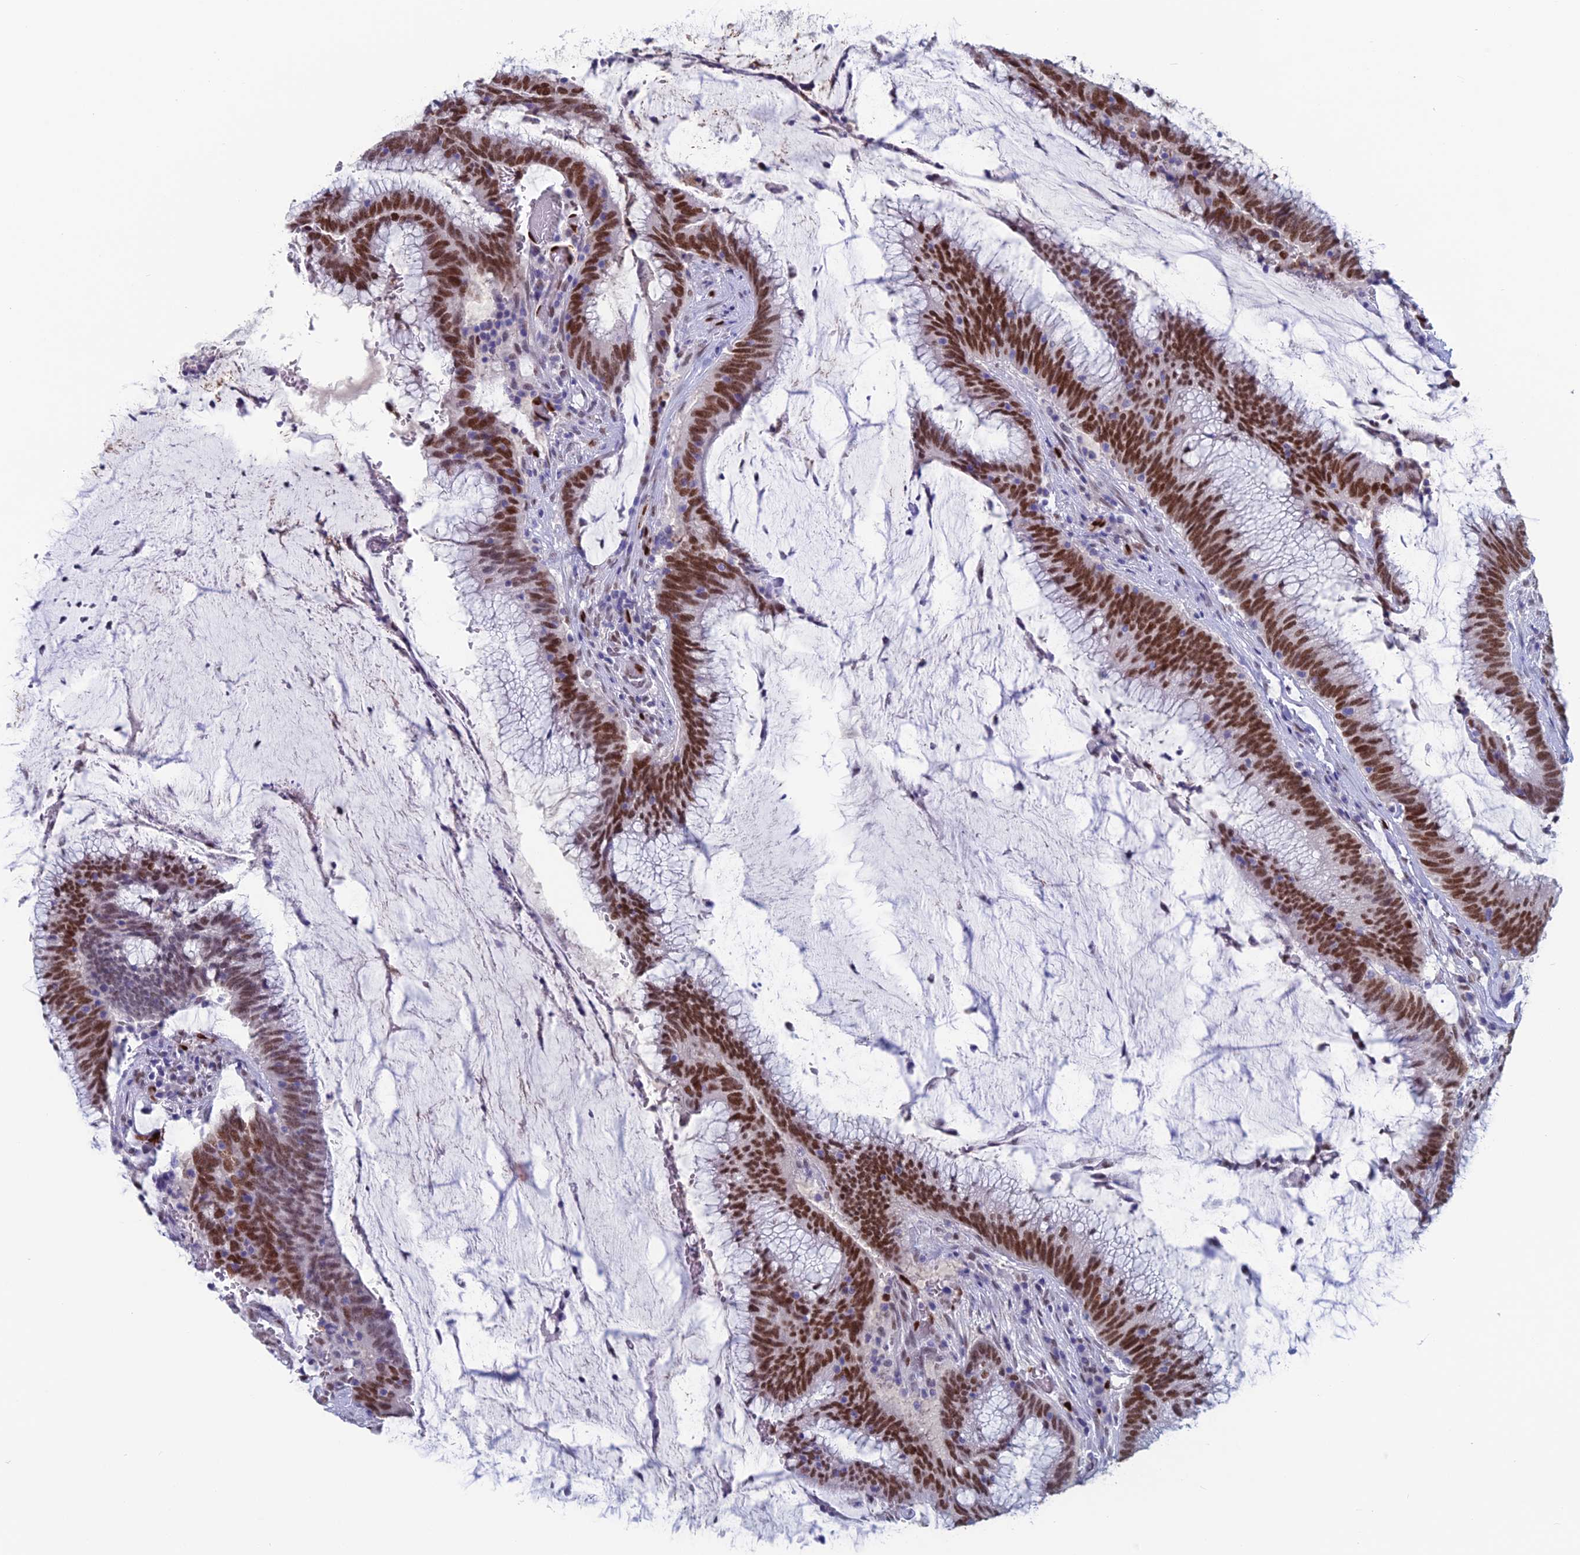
{"staining": {"intensity": "strong", "quantity": ">75%", "location": "nuclear"}, "tissue": "colorectal cancer", "cell_type": "Tumor cells", "image_type": "cancer", "snomed": [{"axis": "morphology", "description": "Adenocarcinoma, NOS"}, {"axis": "topography", "description": "Rectum"}], "caption": "Adenocarcinoma (colorectal) stained for a protein (brown) demonstrates strong nuclear positive positivity in approximately >75% of tumor cells.", "gene": "NOL4L", "patient": {"sex": "female", "age": 77}}